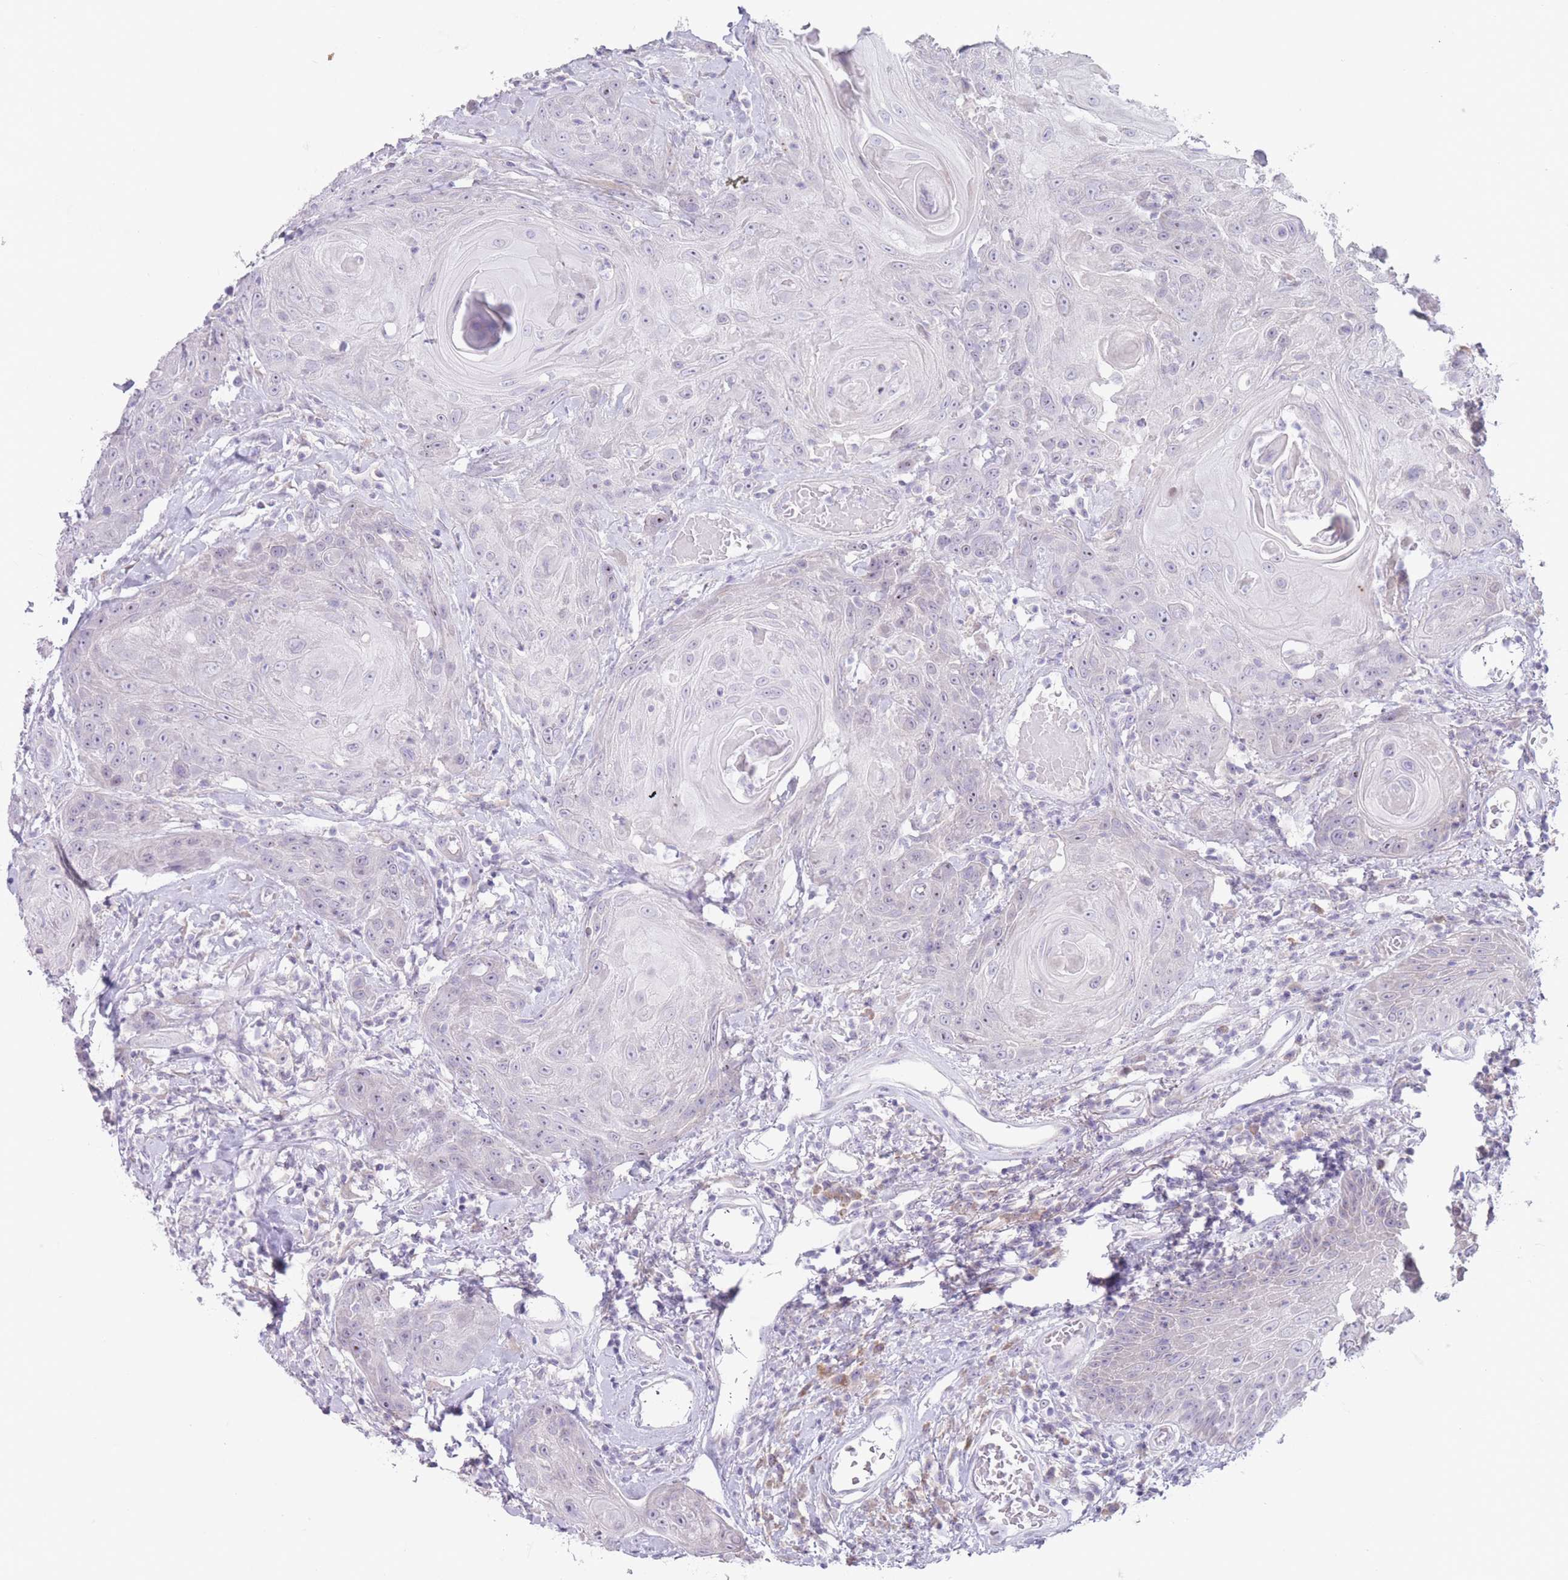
{"staining": {"intensity": "negative", "quantity": "none", "location": "none"}, "tissue": "head and neck cancer", "cell_type": "Tumor cells", "image_type": "cancer", "snomed": [{"axis": "morphology", "description": "Squamous cell carcinoma, NOS"}, {"axis": "topography", "description": "Head-Neck"}], "caption": "Tumor cells are negative for brown protein staining in head and neck cancer.", "gene": "PAIP2B", "patient": {"sex": "female", "age": 59}}